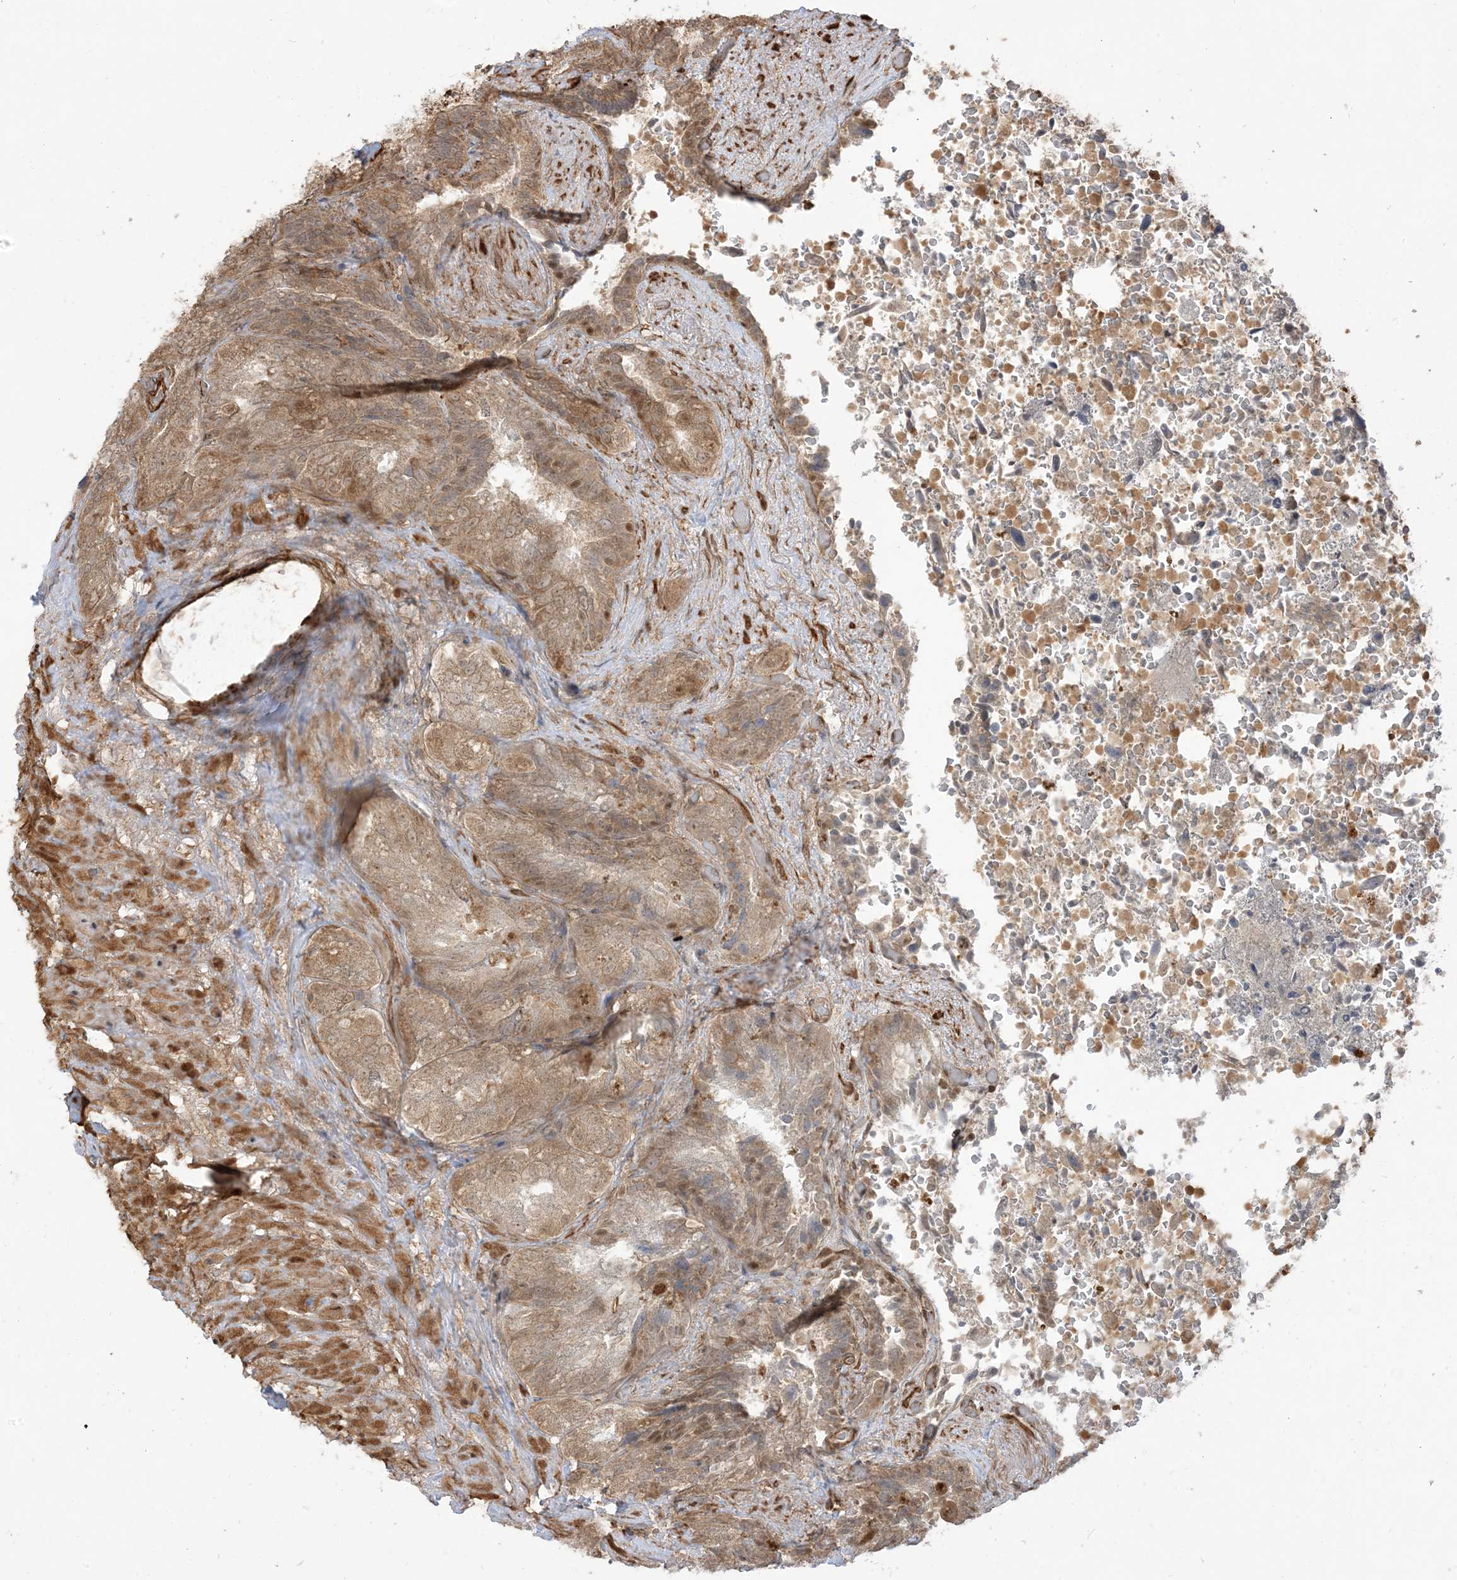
{"staining": {"intensity": "moderate", "quantity": ">75%", "location": "cytoplasmic/membranous,nuclear"}, "tissue": "seminal vesicle", "cell_type": "Glandular cells", "image_type": "normal", "snomed": [{"axis": "morphology", "description": "Normal tissue, NOS"}, {"axis": "topography", "description": "Seminal veicle"}, {"axis": "topography", "description": "Peripheral nerve tissue"}], "caption": "Human seminal vesicle stained with a brown dye demonstrates moderate cytoplasmic/membranous,nuclear positive staining in about >75% of glandular cells.", "gene": "TBCC", "patient": {"sex": "male", "age": 63}}